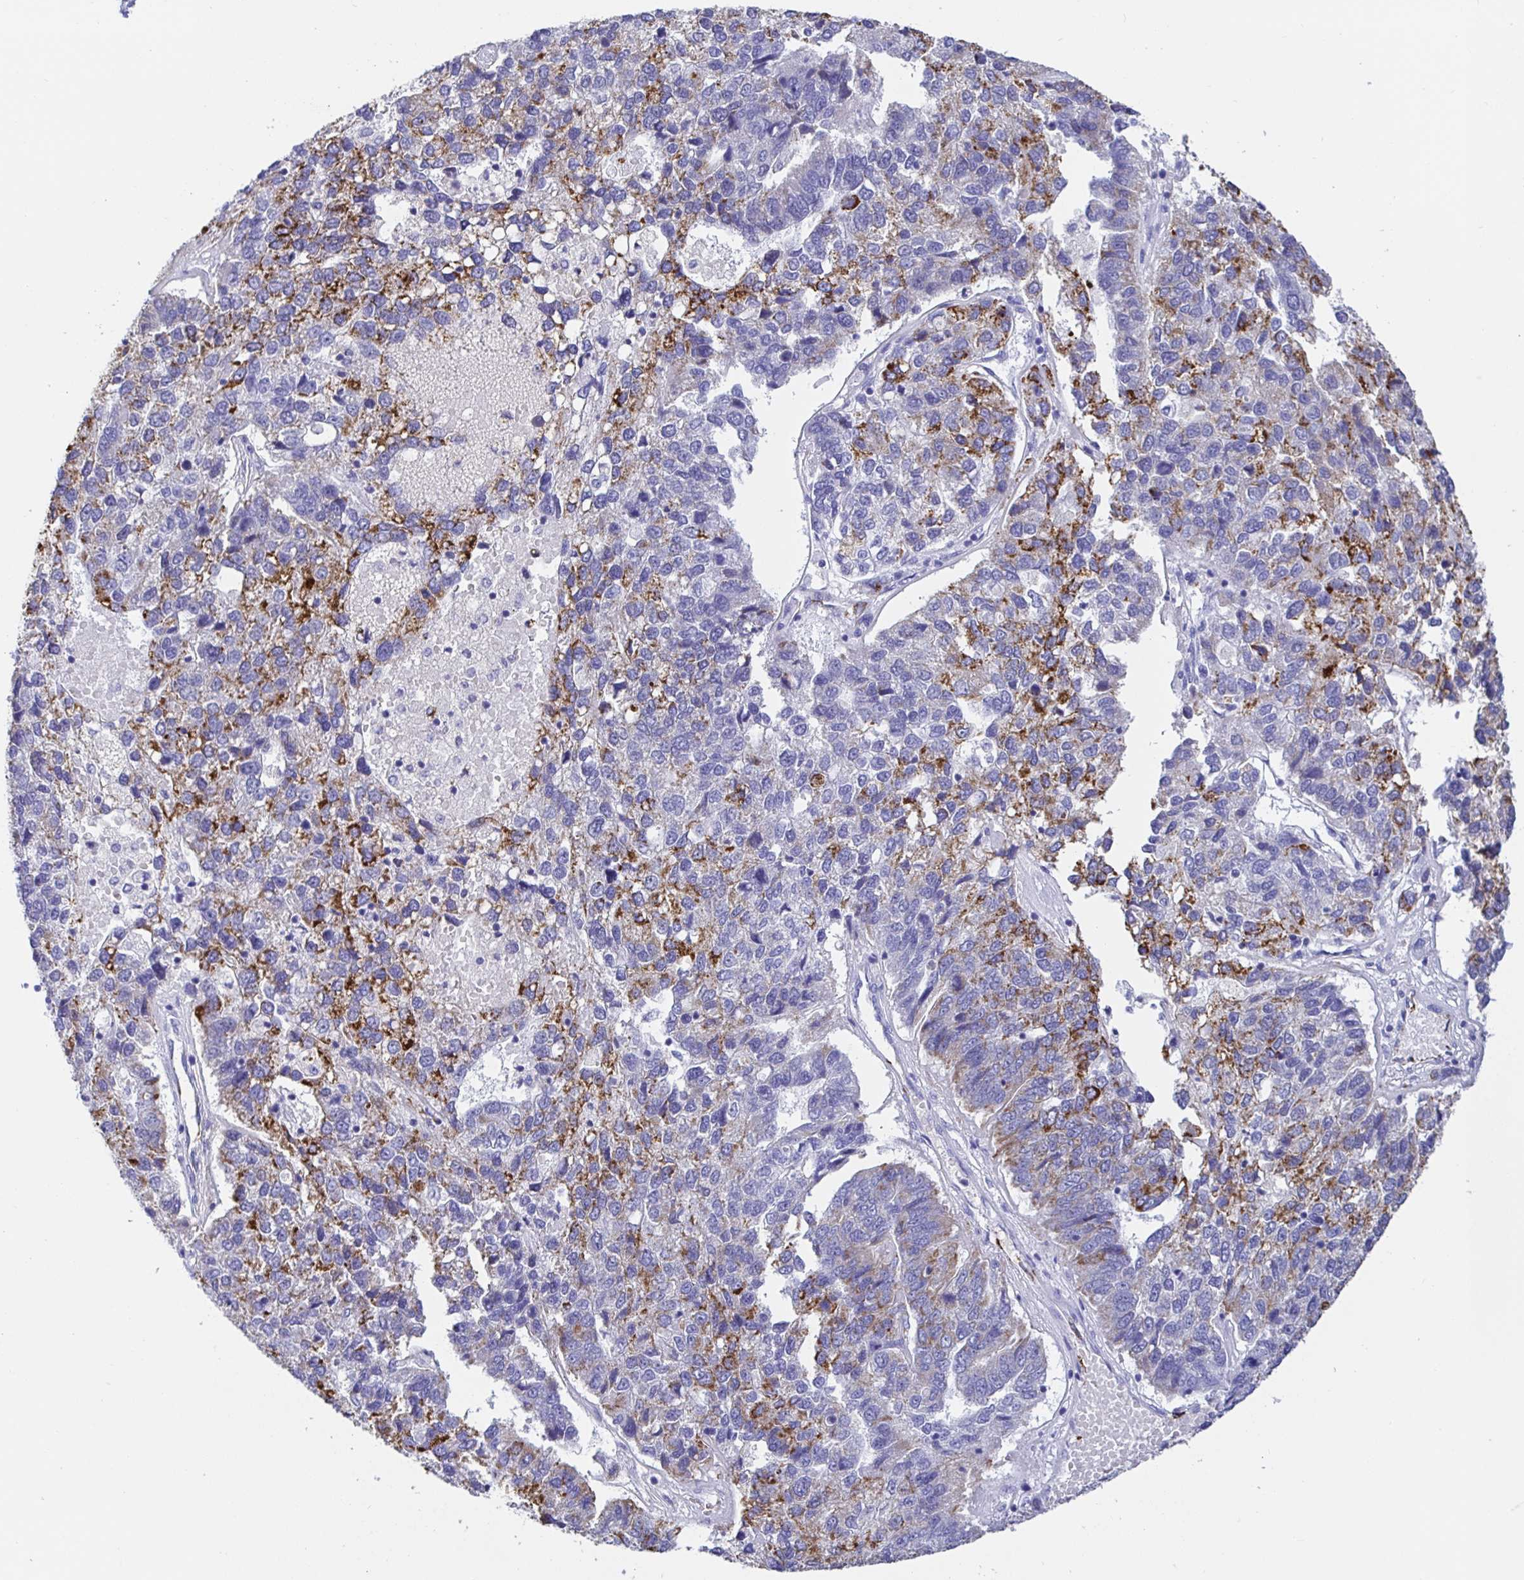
{"staining": {"intensity": "moderate", "quantity": "25%-75%", "location": "cytoplasmic/membranous"}, "tissue": "pancreatic cancer", "cell_type": "Tumor cells", "image_type": "cancer", "snomed": [{"axis": "morphology", "description": "Adenocarcinoma, NOS"}, {"axis": "topography", "description": "Pancreas"}], "caption": "Protein expression analysis of human adenocarcinoma (pancreatic) reveals moderate cytoplasmic/membranous positivity in approximately 25%-75% of tumor cells.", "gene": "MAOA", "patient": {"sex": "female", "age": 61}}